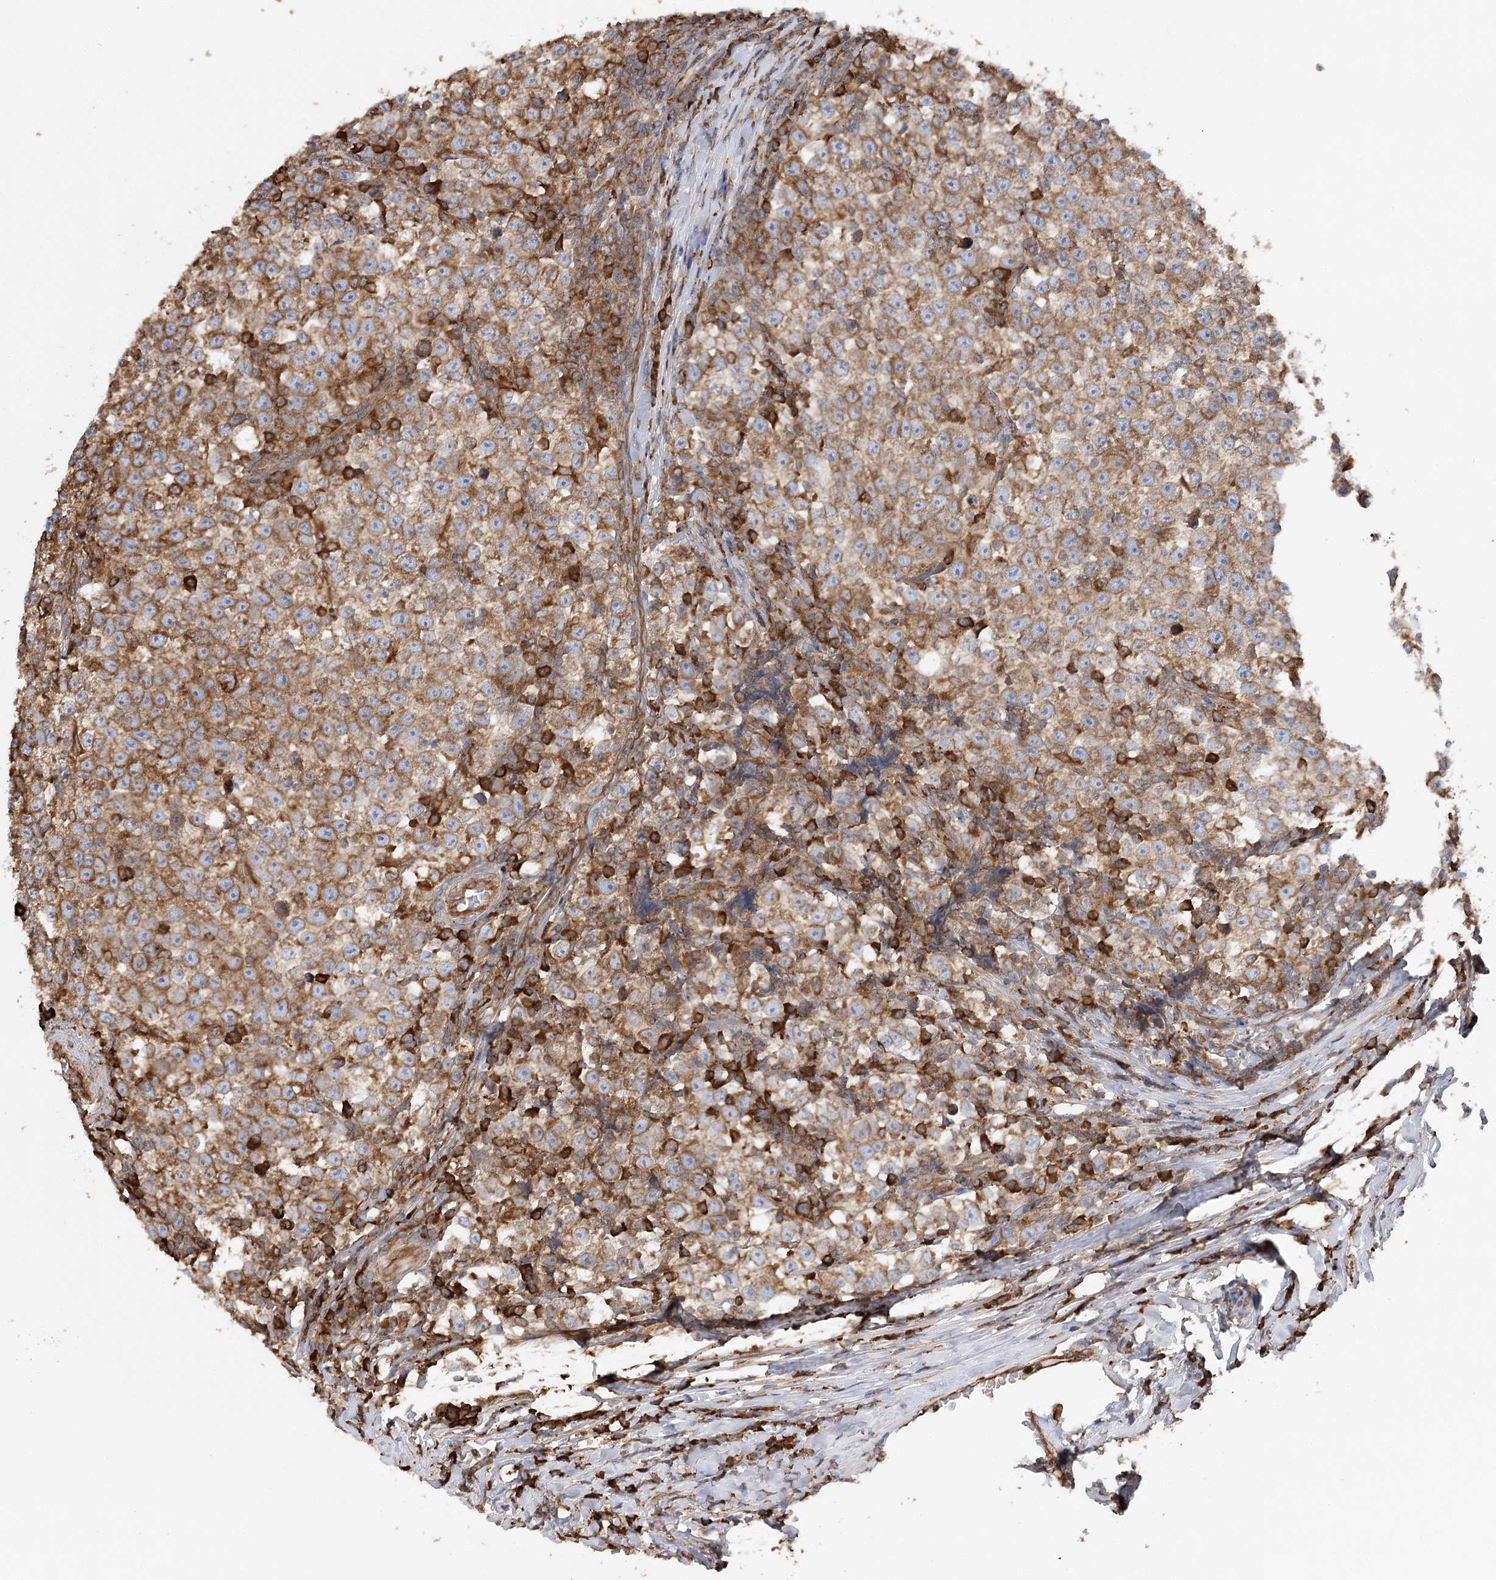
{"staining": {"intensity": "moderate", "quantity": ">75%", "location": "cytoplasmic/membranous"}, "tissue": "testis cancer", "cell_type": "Tumor cells", "image_type": "cancer", "snomed": [{"axis": "morphology", "description": "Normal tissue, NOS"}, {"axis": "morphology", "description": "Seminoma, NOS"}, {"axis": "topography", "description": "Testis"}], "caption": "About >75% of tumor cells in seminoma (testis) reveal moderate cytoplasmic/membranous protein expression as visualized by brown immunohistochemical staining.", "gene": "ACAP2", "patient": {"sex": "male", "age": 43}}